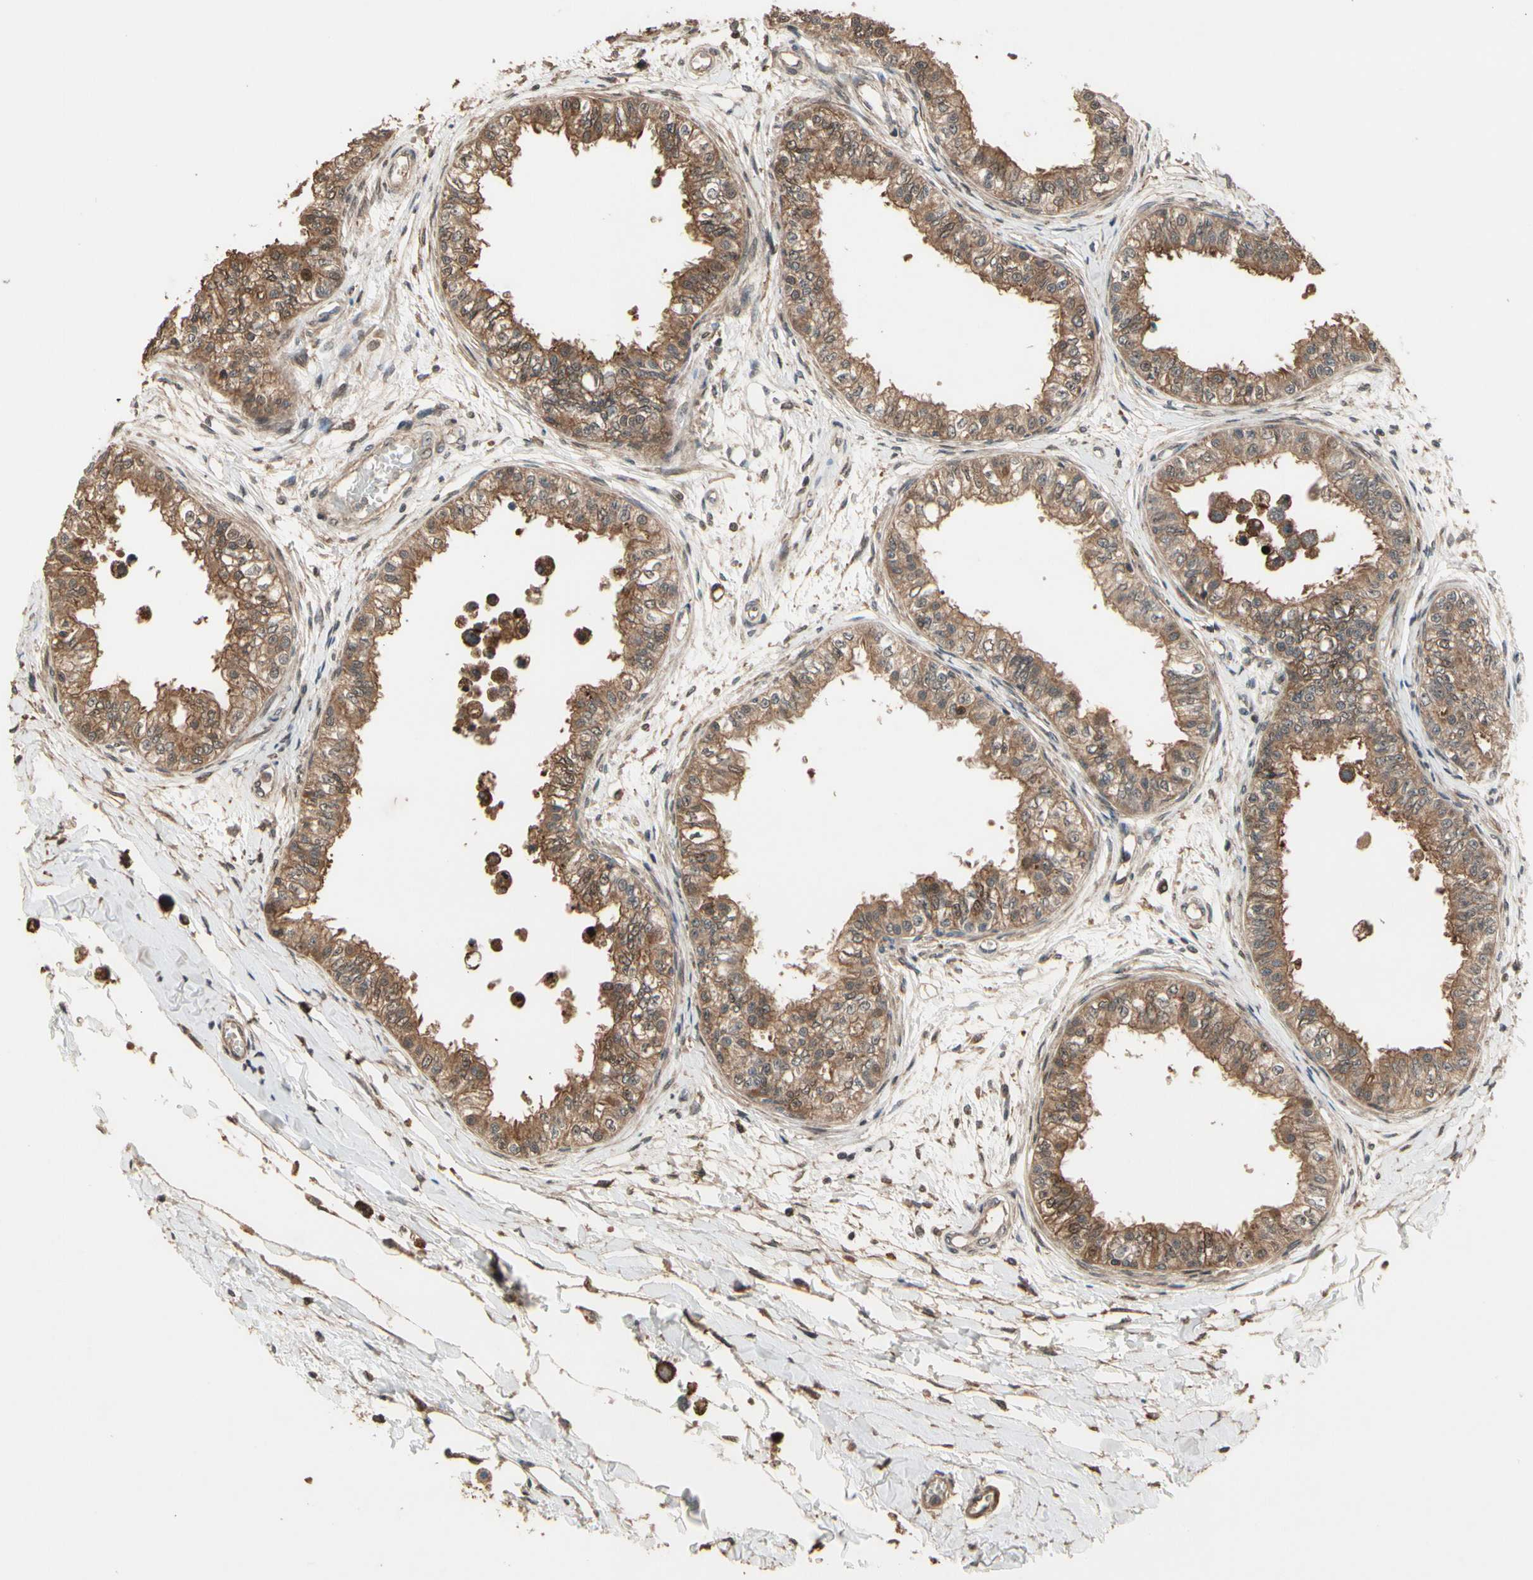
{"staining": {"intensity": "moderate", "quantity": "25%-75%", "location": "cytoplasmic/membranous,nuclear"}, "tissue": "epididymis", "cell_type": "Glandular cells", "image_type": "normal", "snomed": [{"axis": "morphology", "description": "Normal tissue, NOS"}, {"axis": "morphology", "description": "Adenocarcinoma, metastatic, NOS"}, {"axis": "topography", "description": "Testis"}, {"axis": "topography", "description": "Epididymis"}], "caption": "The immunohistochemical stain labels moderate cytoplasmic/membranous,nuclear expression in glandular cells of benign epididymis. (Brightfield microscopy of DAB IHC at high magnification).", "gene": "CSF1R", "patient": {"sex": "male", "age": 26}}